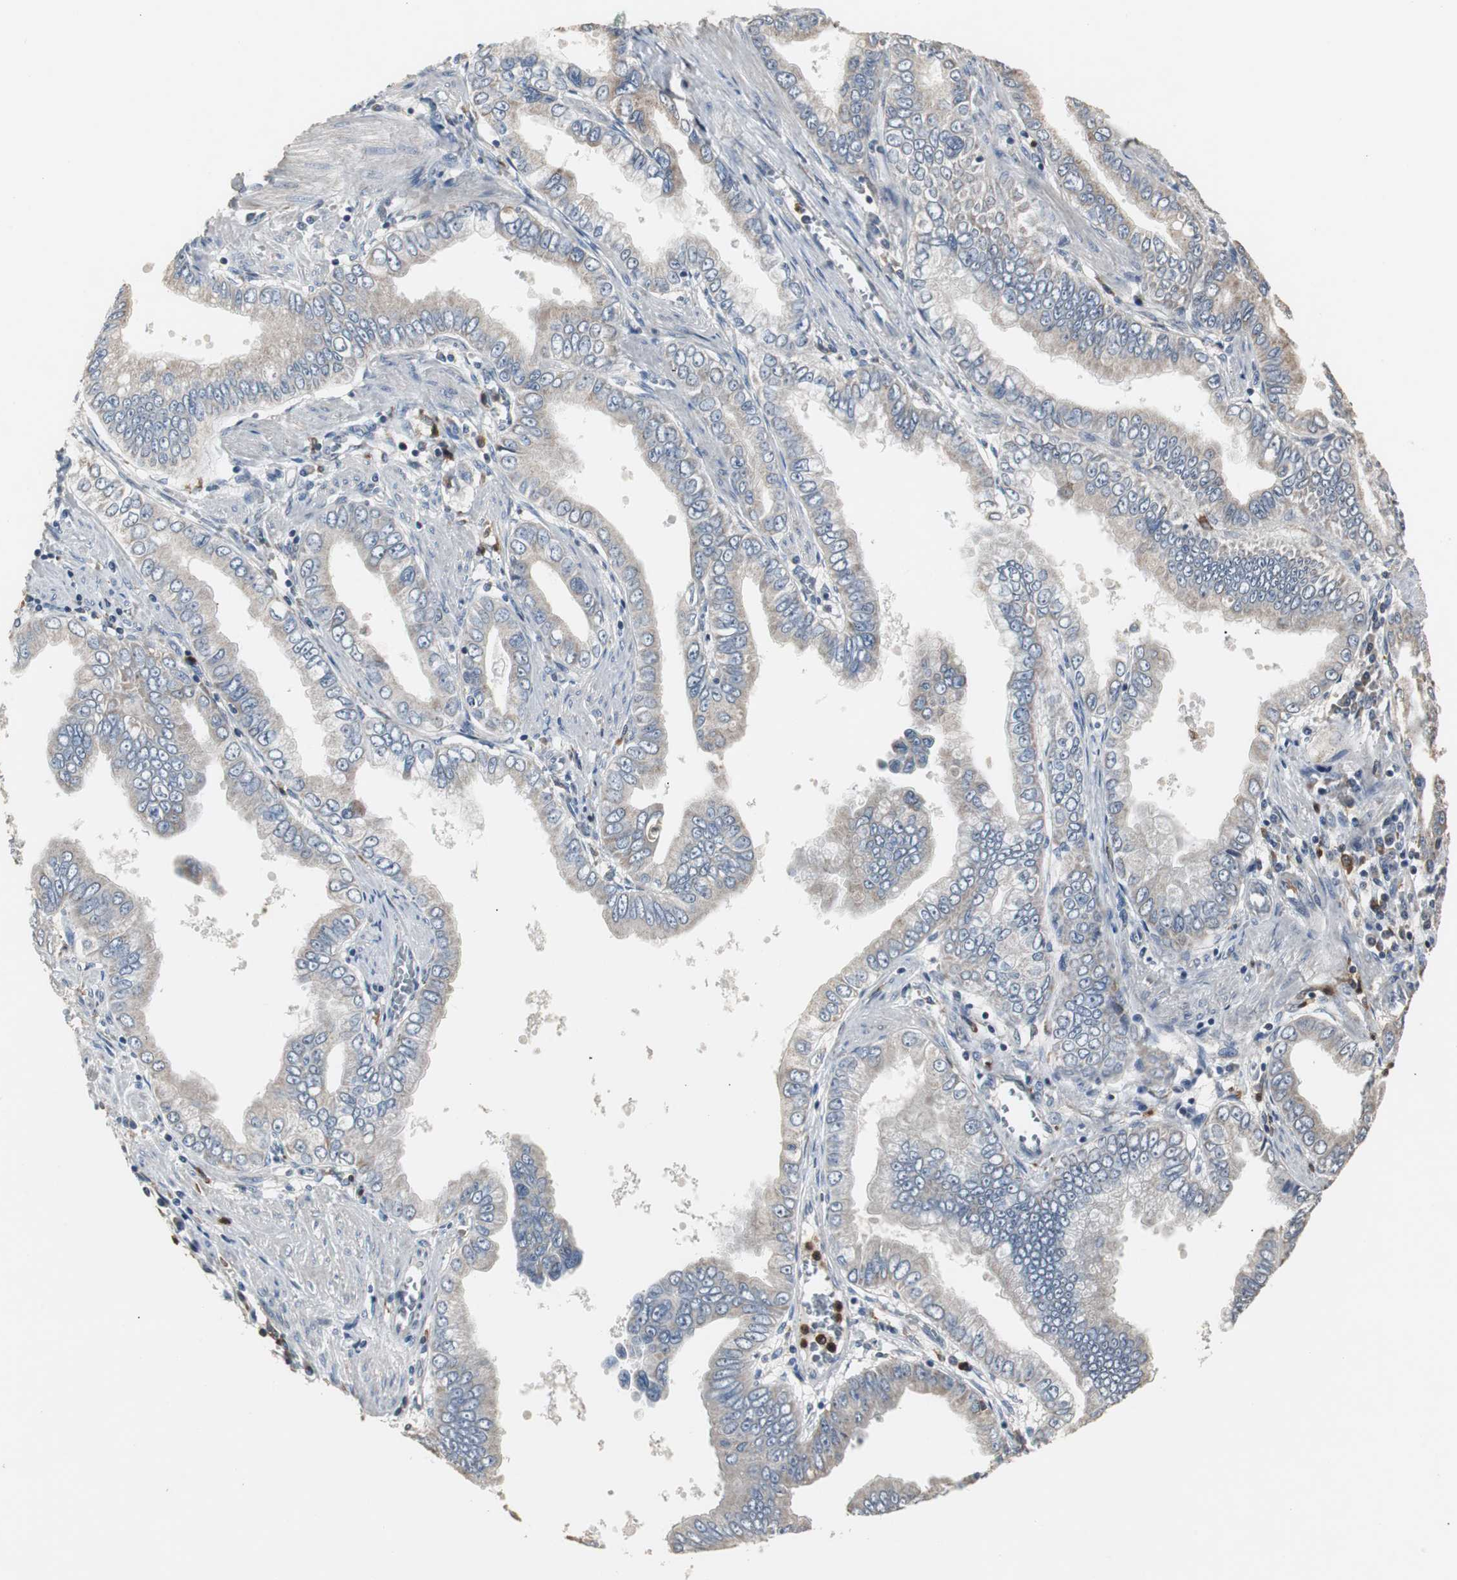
{"staining": {"intensity": "weak", "quantity": "<25%", "location": "cytoplasmic/membranous"}, "tissue": "pancreatic cancer", "cell_type": "Tumor cells", "image_type": "cancer", "snomed": [{"axis": "morphology", "description": "Normal tissue, NOS"}, {"axis": "topography", "description": "Lymph node"}], "caption": "The immunohistochemistry (IHC) histopathology image has no significant expression in tumor cells of pancreatic cancer tissue.", "gene": "NCF2", "patient": {"sex": "male", "age": 50}}